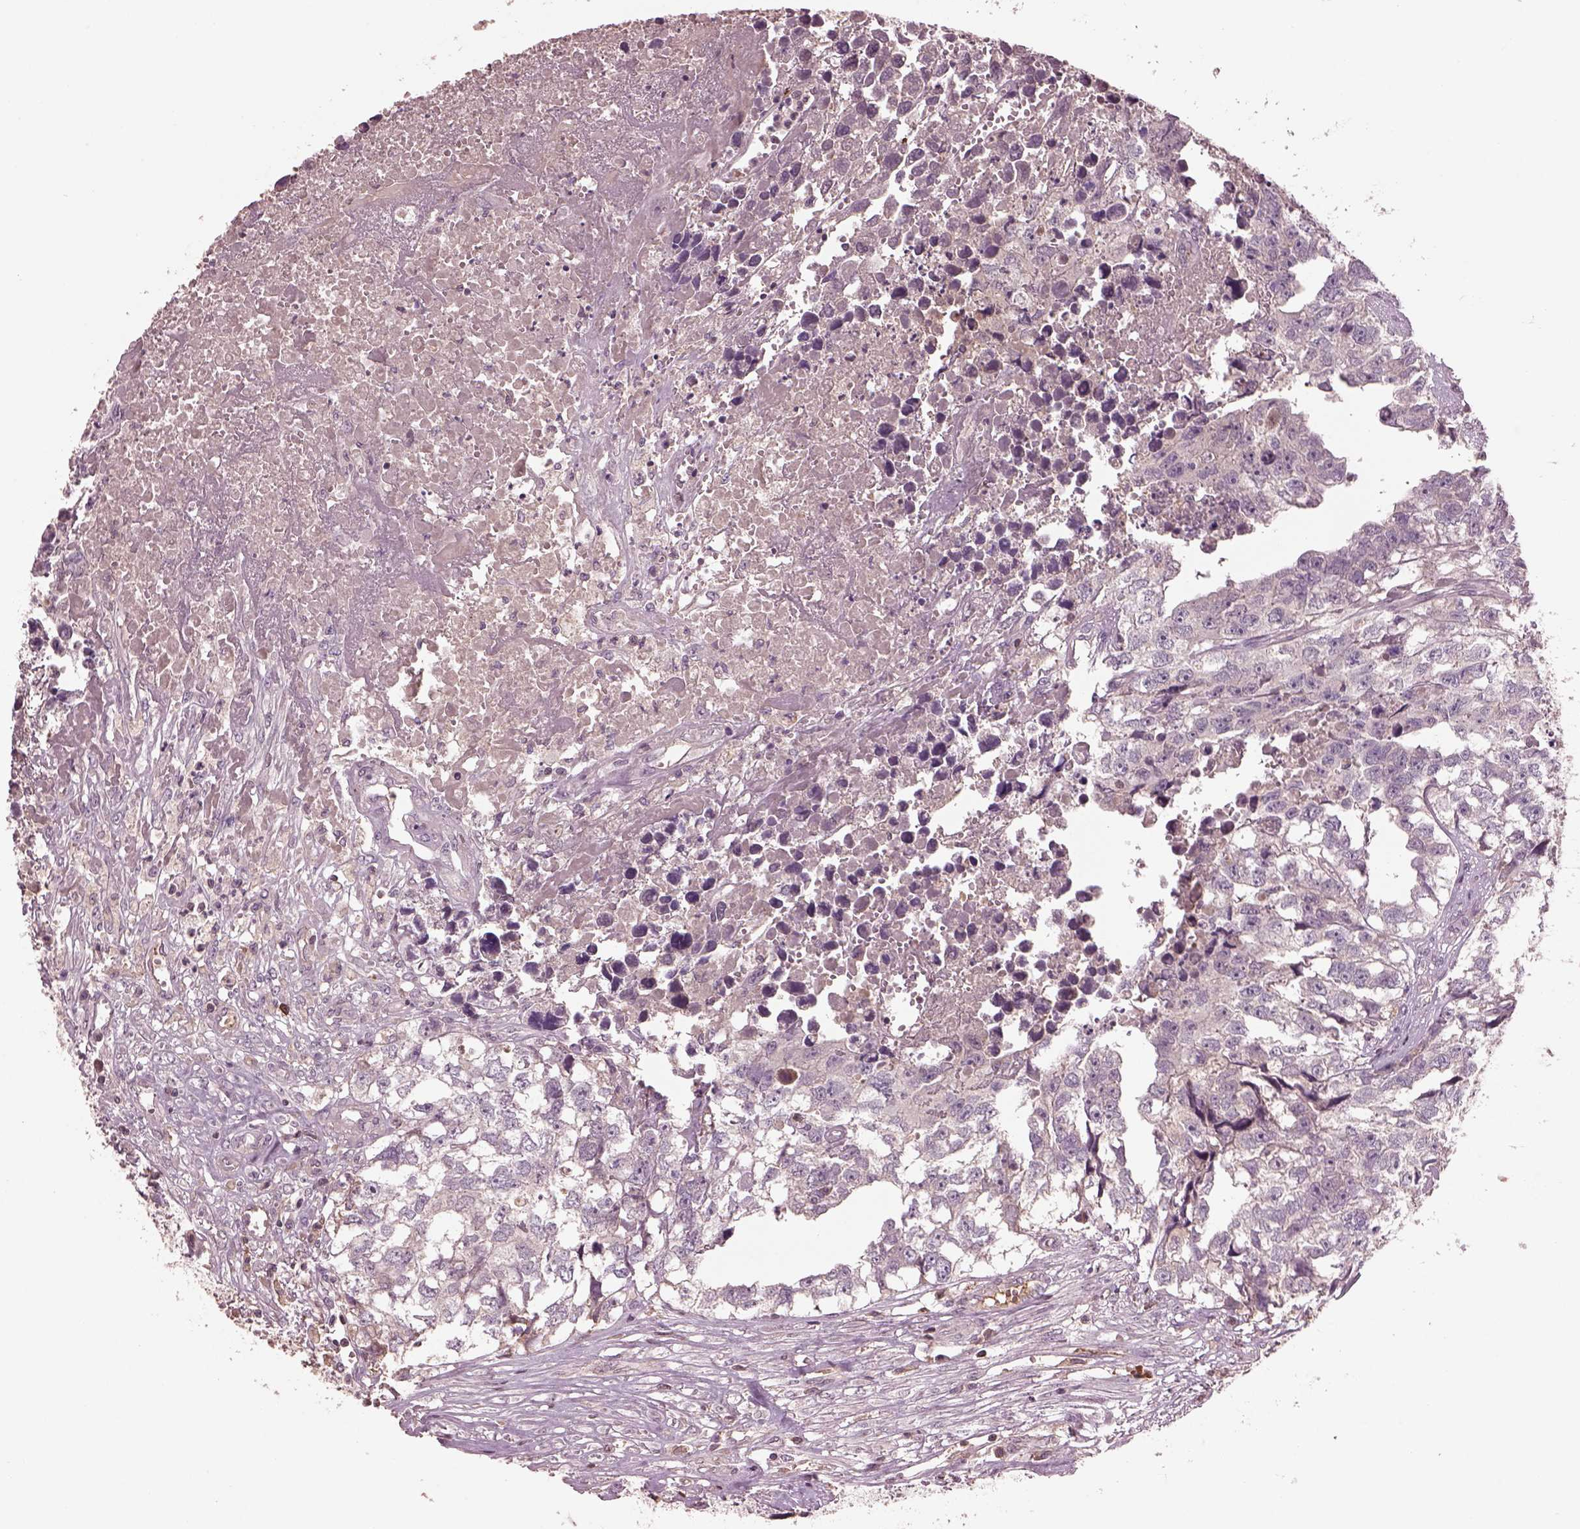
{"staining": {"intensity": "negative", "quantity": "none", "location": "none"}, "tissue": "testis cancer", "cell_type": "Tumor cells", "image_type": "cancer", "snomed": [{"axis": "morphology", "description": "Carcinoma, Embryonal, NOS"}, {"axis": "morphology", "description": "Teratoma, malignant, NOS"}, {"axis": "topography", "description": "Testis"}], "caption": "A high-resolution photomicrograph shows immunohistochemistry staining of testis embryonal carcinoma, which exhibits no significant positivity in tumor cells. (Immunohistochemistry (ihc), brightfield microscopy, high magnification).", "gene": "PTX4", "patient": {"sex": "male", "age": 44}}